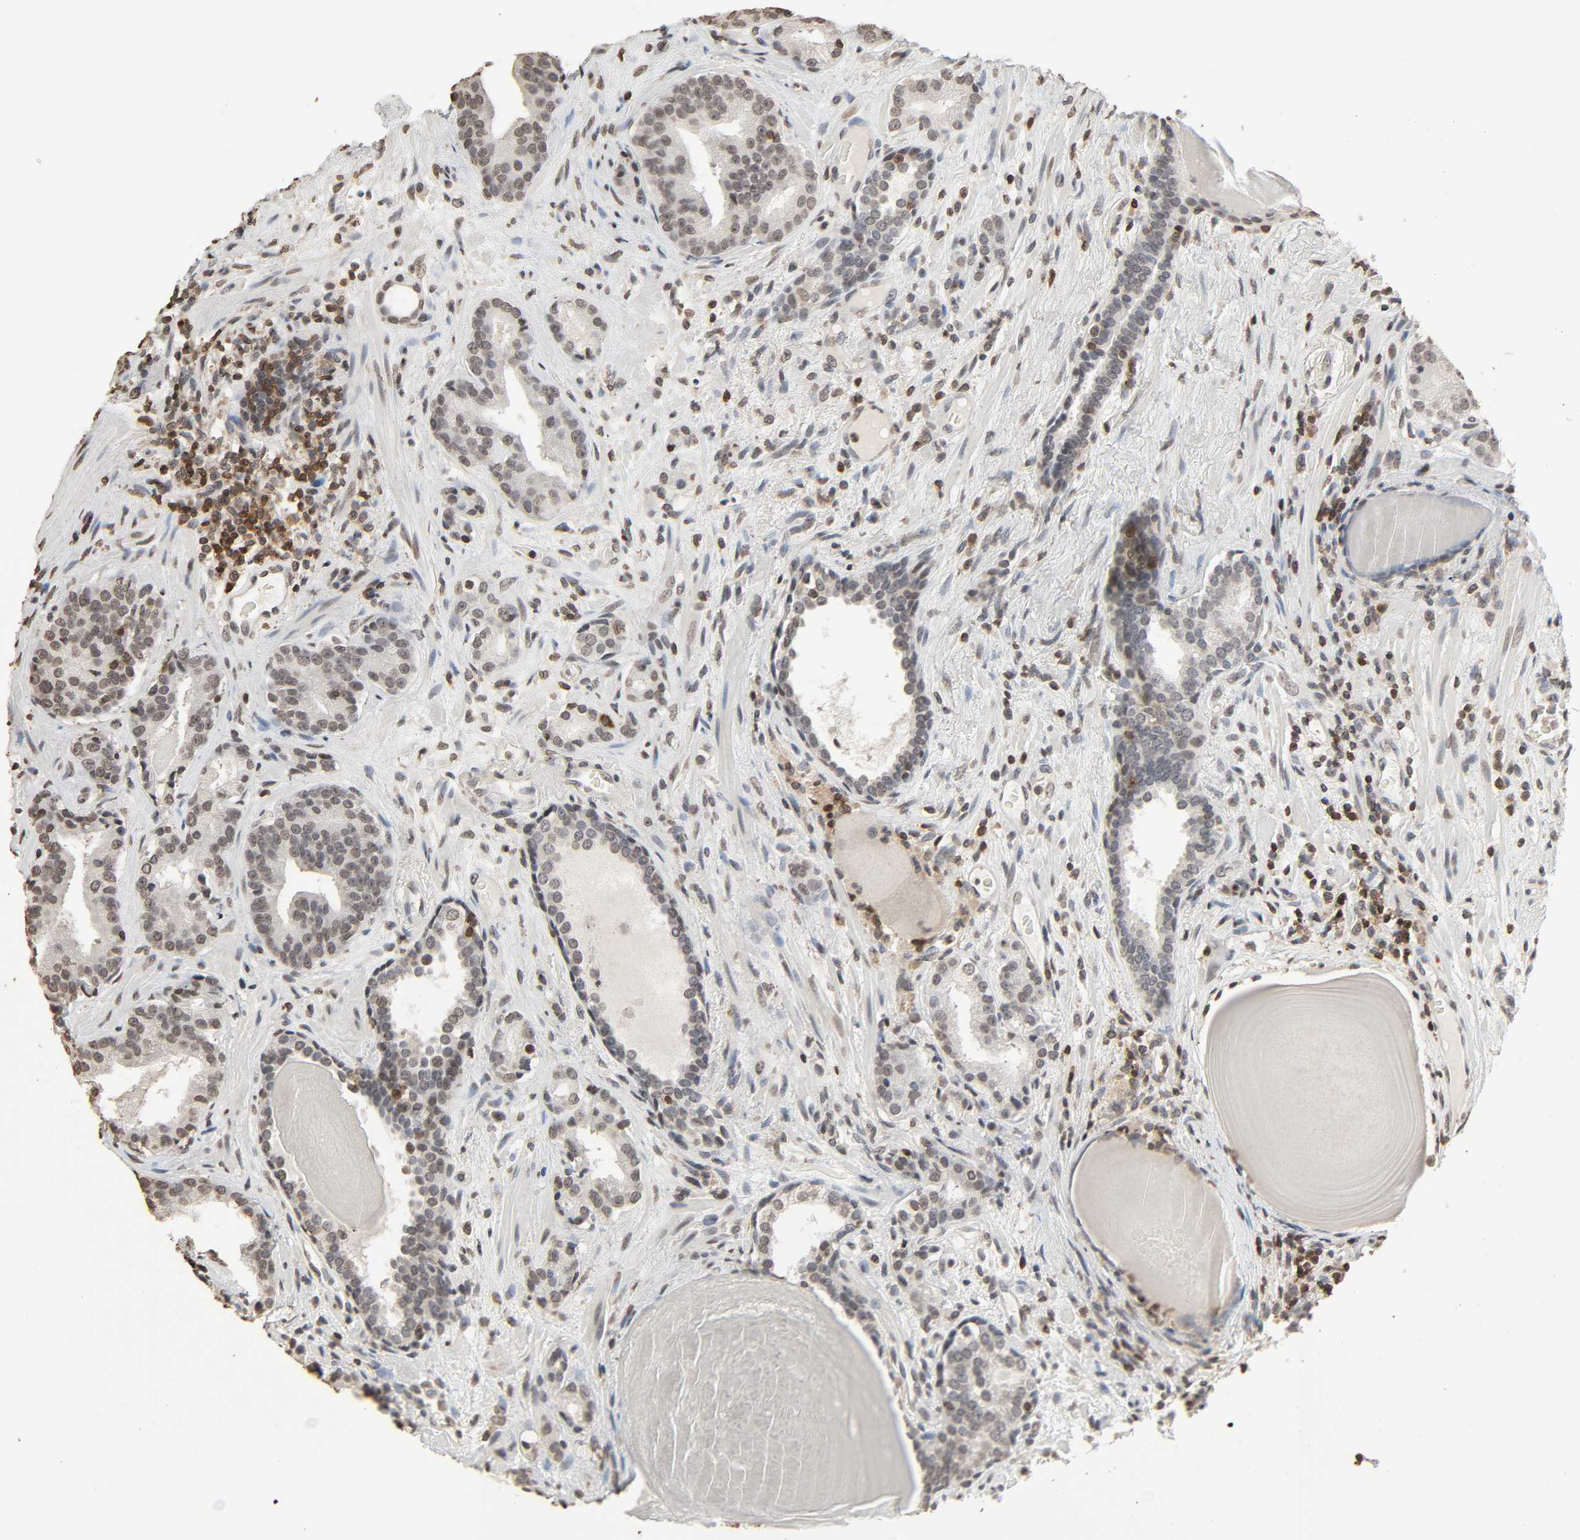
{"staining": {"intensity": "negative", "quantity": "none", "location": "none"}, "tissue": "prostate cancer", "cell_type": "Tumor cells", "image_type": "cancer", "snomed": [{"axis": "morphology", "description": "Adenocarcinoma, Low grade"}, {"axis": "topography", "description": "Prostate"}], "caption": "This image is of prostate adenocarcinoma (low-grade) stained with immunohistochemistry to label a protein in brown with the nuclei are counter-stained blue. There is no positivity in tumor cells.", "gene": "STK4", "patient": {"sex": "male", "age": 63}}